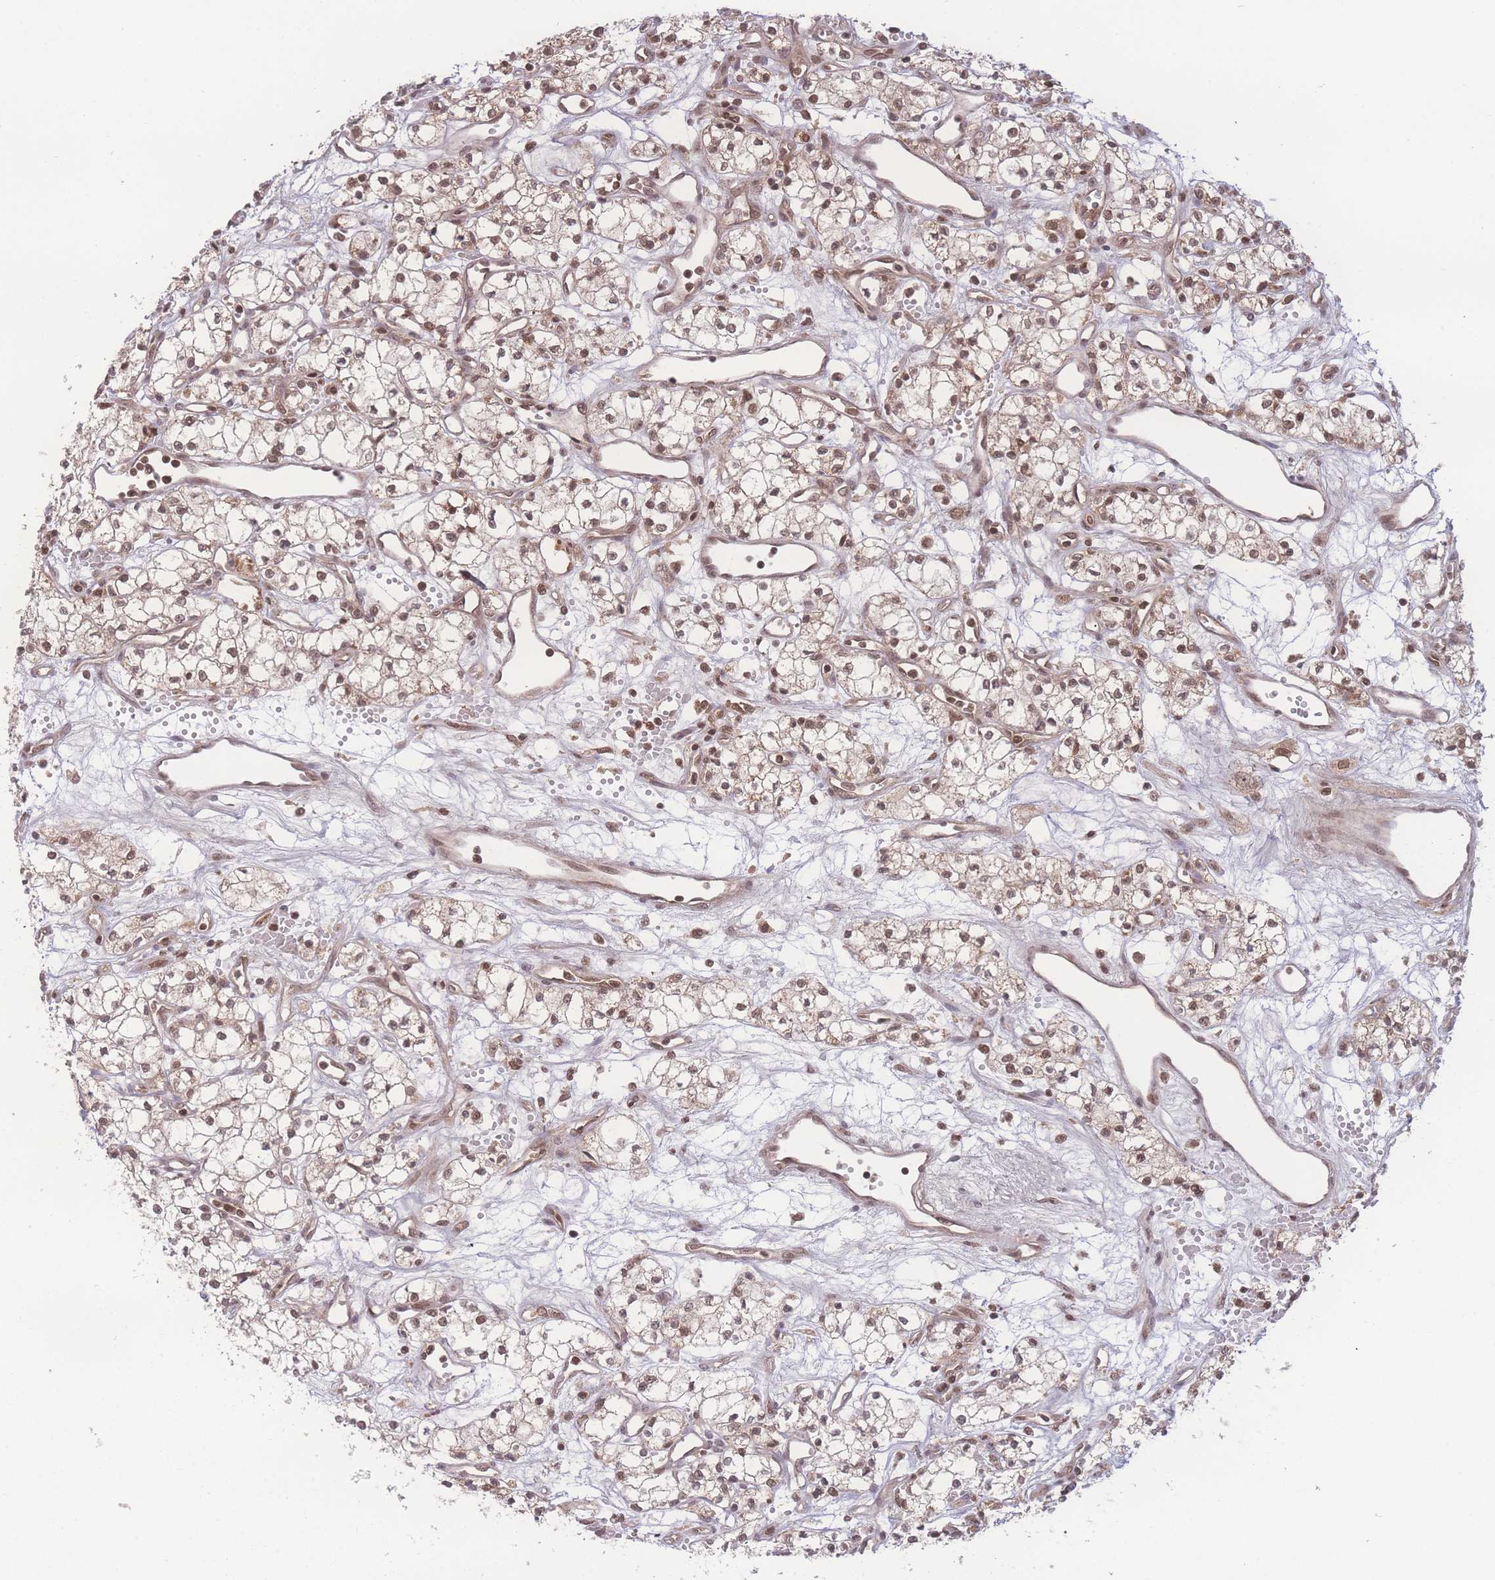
{"staining": {"intensity": "moderate", "quantity": ">75%", "location": "nuclear"}, "tissue": "renal cancer", "cell_type": "Tumor cells", "image_type": "cancer", "snomed": [{"axis": "morphology", "description": "Adenocarcinoma, NOS"}, {"axis": "topography", "description": "Kidney"}], "caption": "Immunohistochemistry (IHC) of human renal cancer shows medium levels of moderate nuclear positivity in about >75% of tumor cells.", "gene": "RAVER1", "patient": {"sex": "male", "age": 59}}